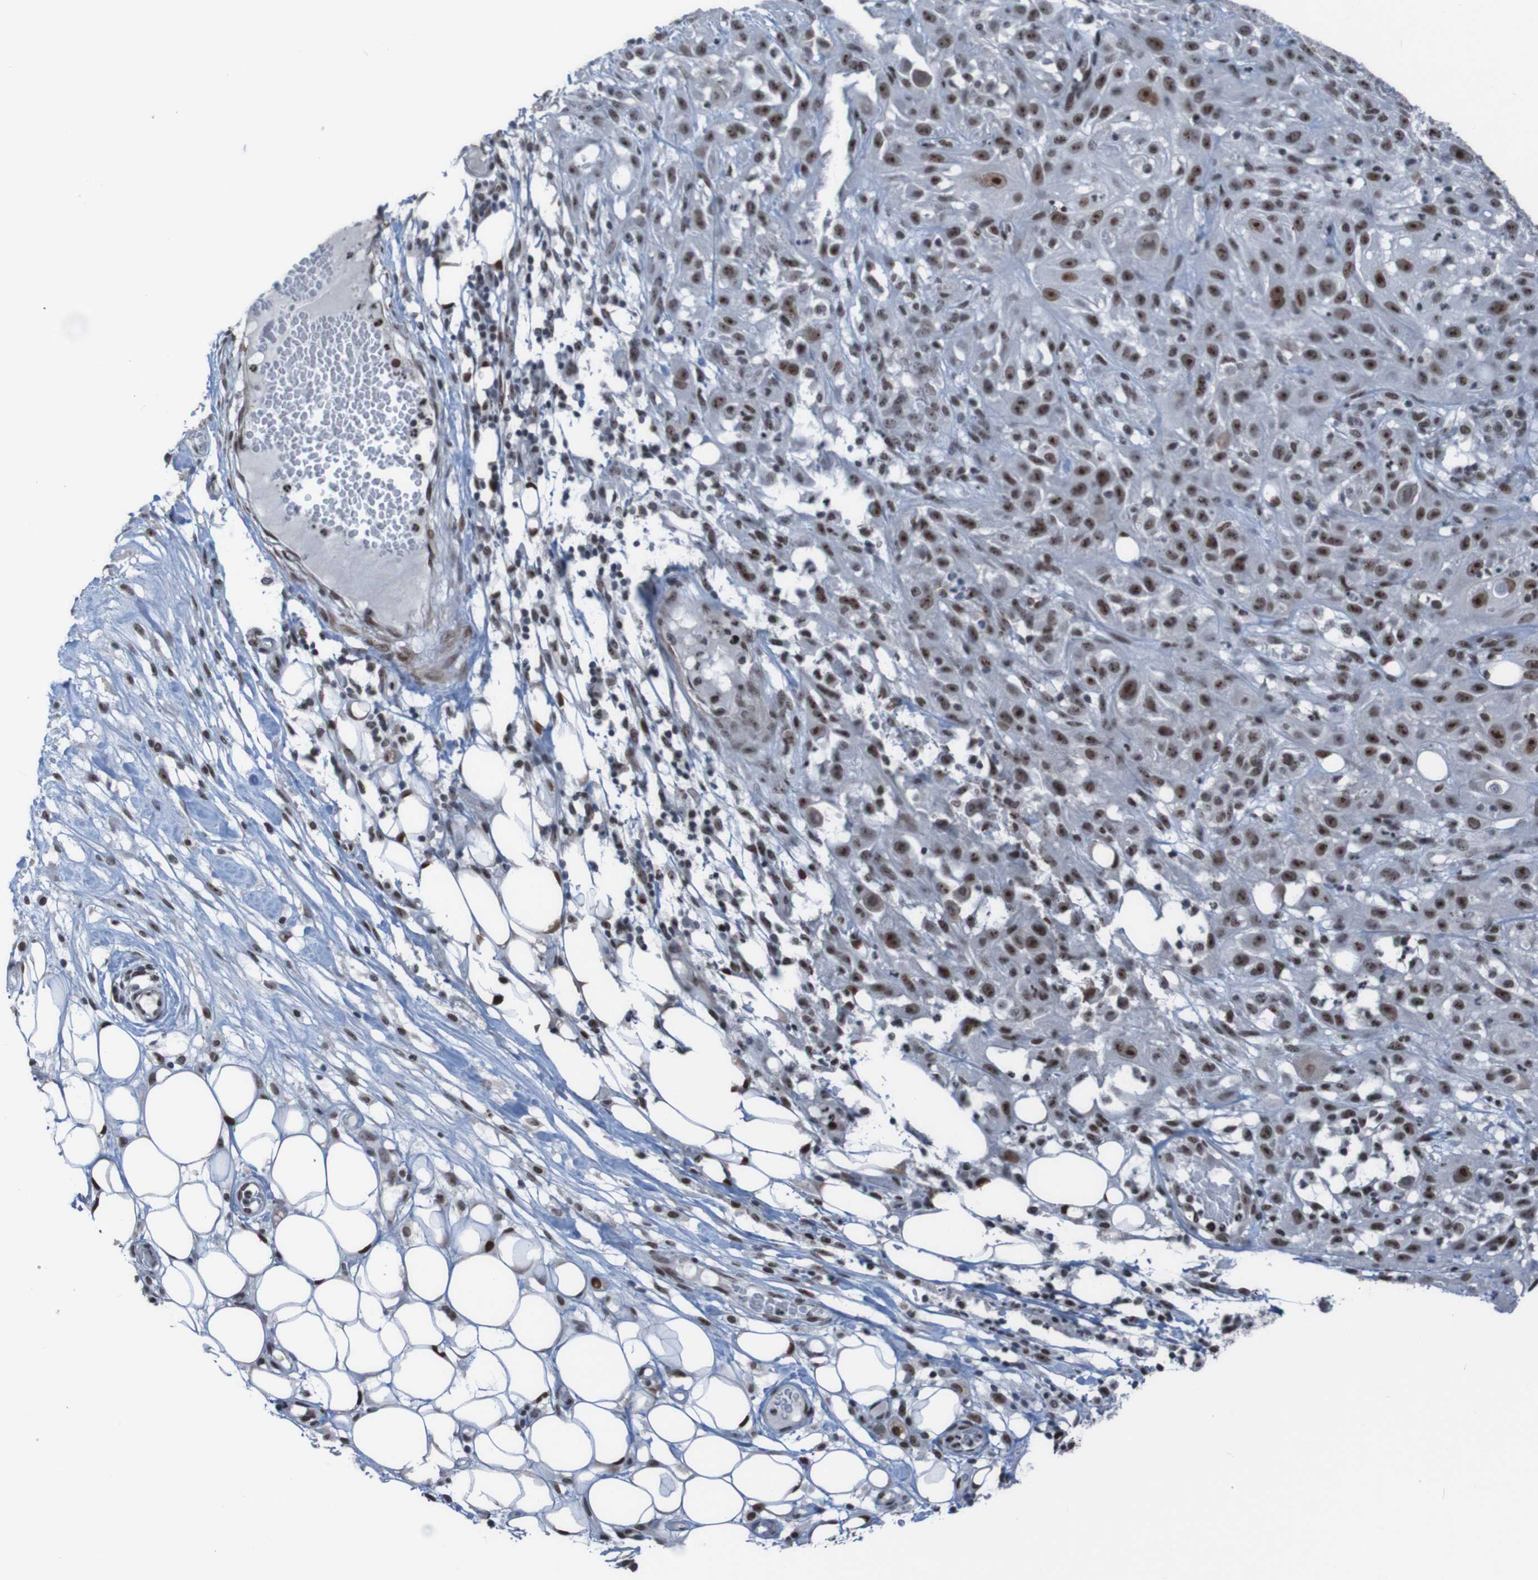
{"staining": {"intensity": "strong", "quantity": ">75%", "location": "nuclear"}, "tissue": "skin cancer", "cell_type": "Tumor cells", "image_type": "cancer", "snomed": [{"axis": "morphology", "description": "Squamous cell carcinoma, NOS"}, {"axis": "topography", "description": "Skin"}], "caption": "Immunohistochemical staining of human skin squamous cell carcinoma shows high levels of strong nuclear staining in approximately >75% of tumor cells. Ihc stains the protein of interest in brown and the nuclei are stained blue.", "gene": "PHF2", "patient": {"sex": "male", "age": 75}}